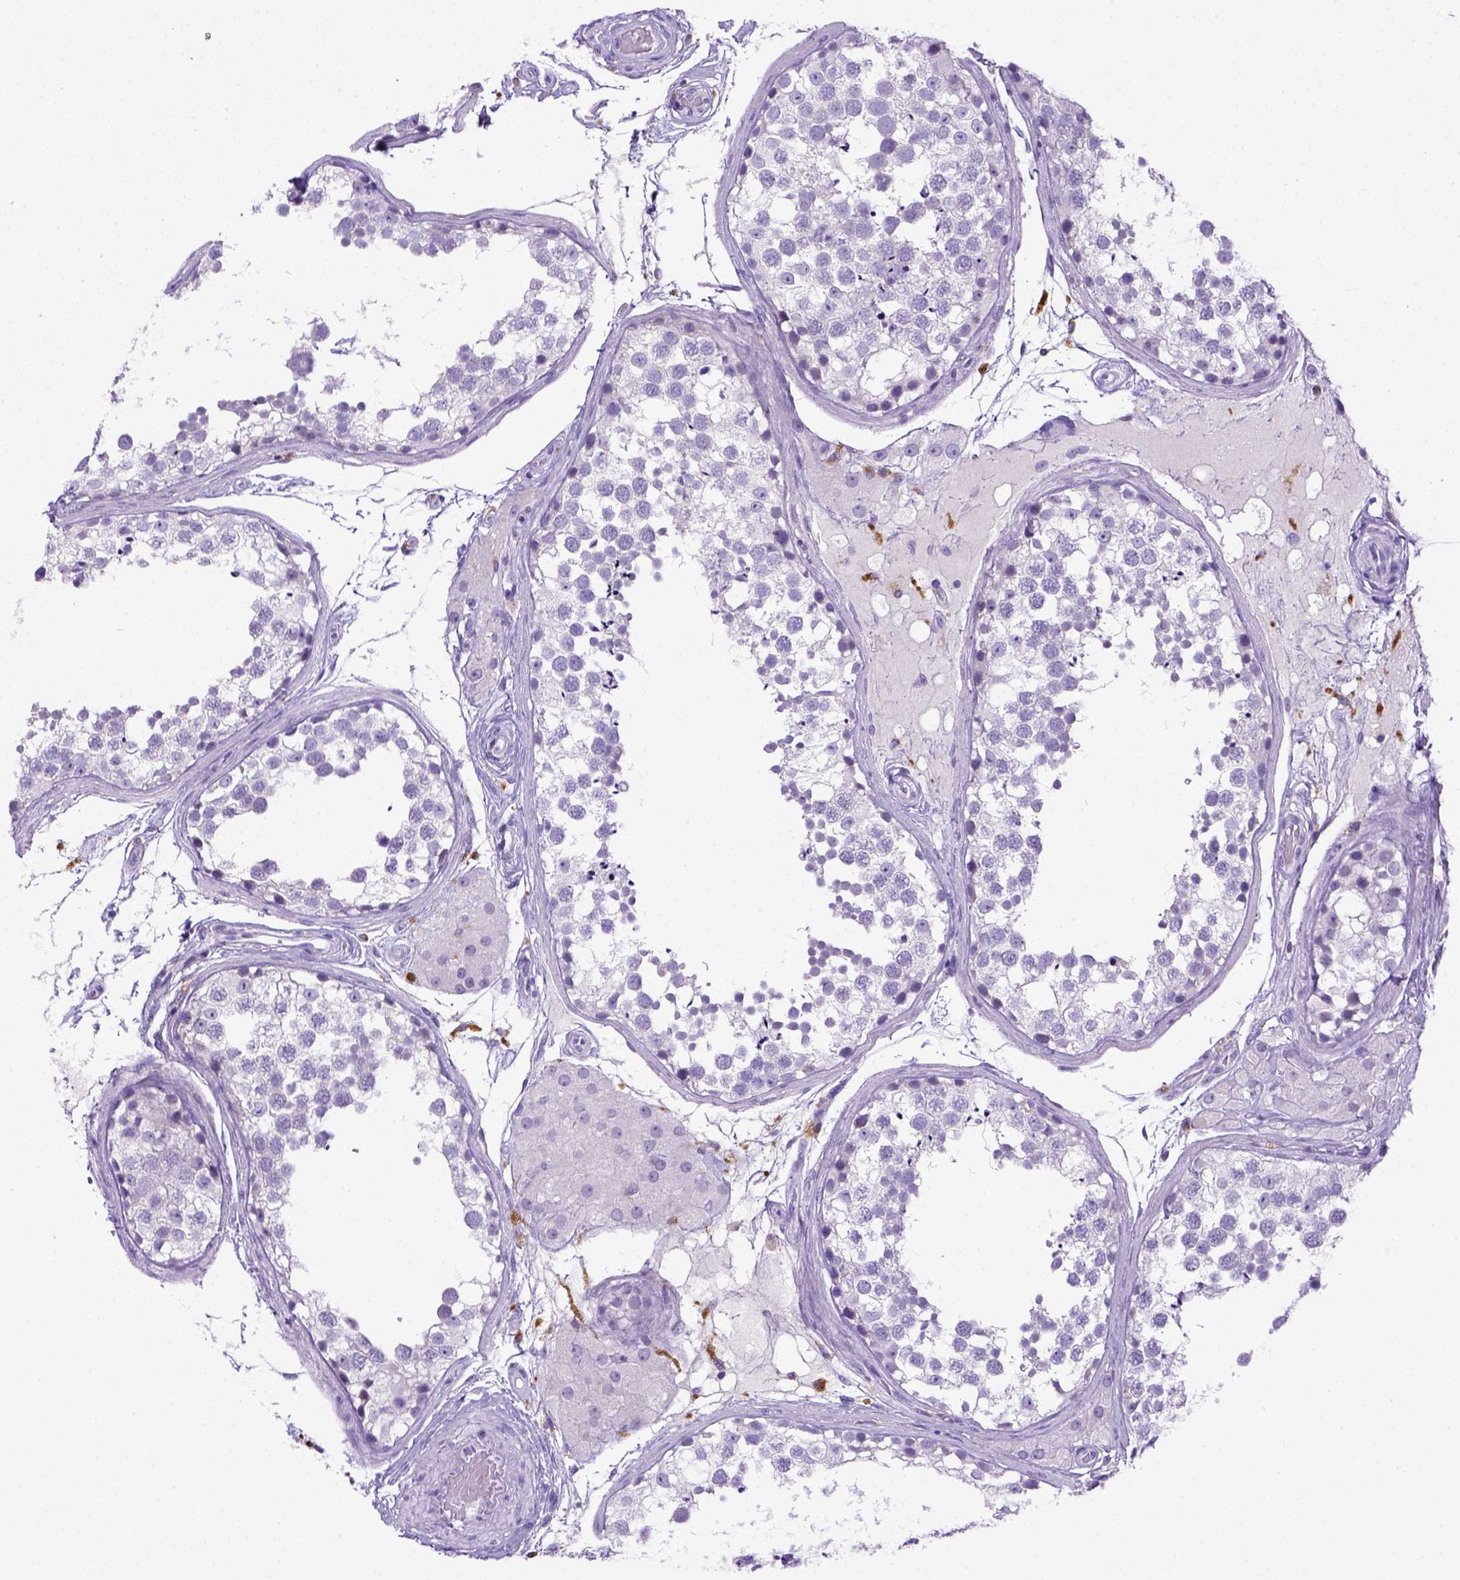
{"staining": {"intensity": "negative", "quantity": "none", "location": "none"}, "tissue": "testis", "cell_type": "Cells in seminiferous ducts", "image_type": "normal", "snomed": [{"axis": "morphology", "description": "Normal tissue, NOS"}, {"axis": "morphology", "description": "Seminoma, NOS"}, {"axis": "topography", "description": "Testis"}], "caption": "IHC histopathology image of unremarkable testis: testis stained with DAB (3,3'-diaminobenzidine) demonstrates no significant protein expression in cells in seminiferous ducts.", "gene": "CD68", "patient": {"sex": "male", "age": 65}}